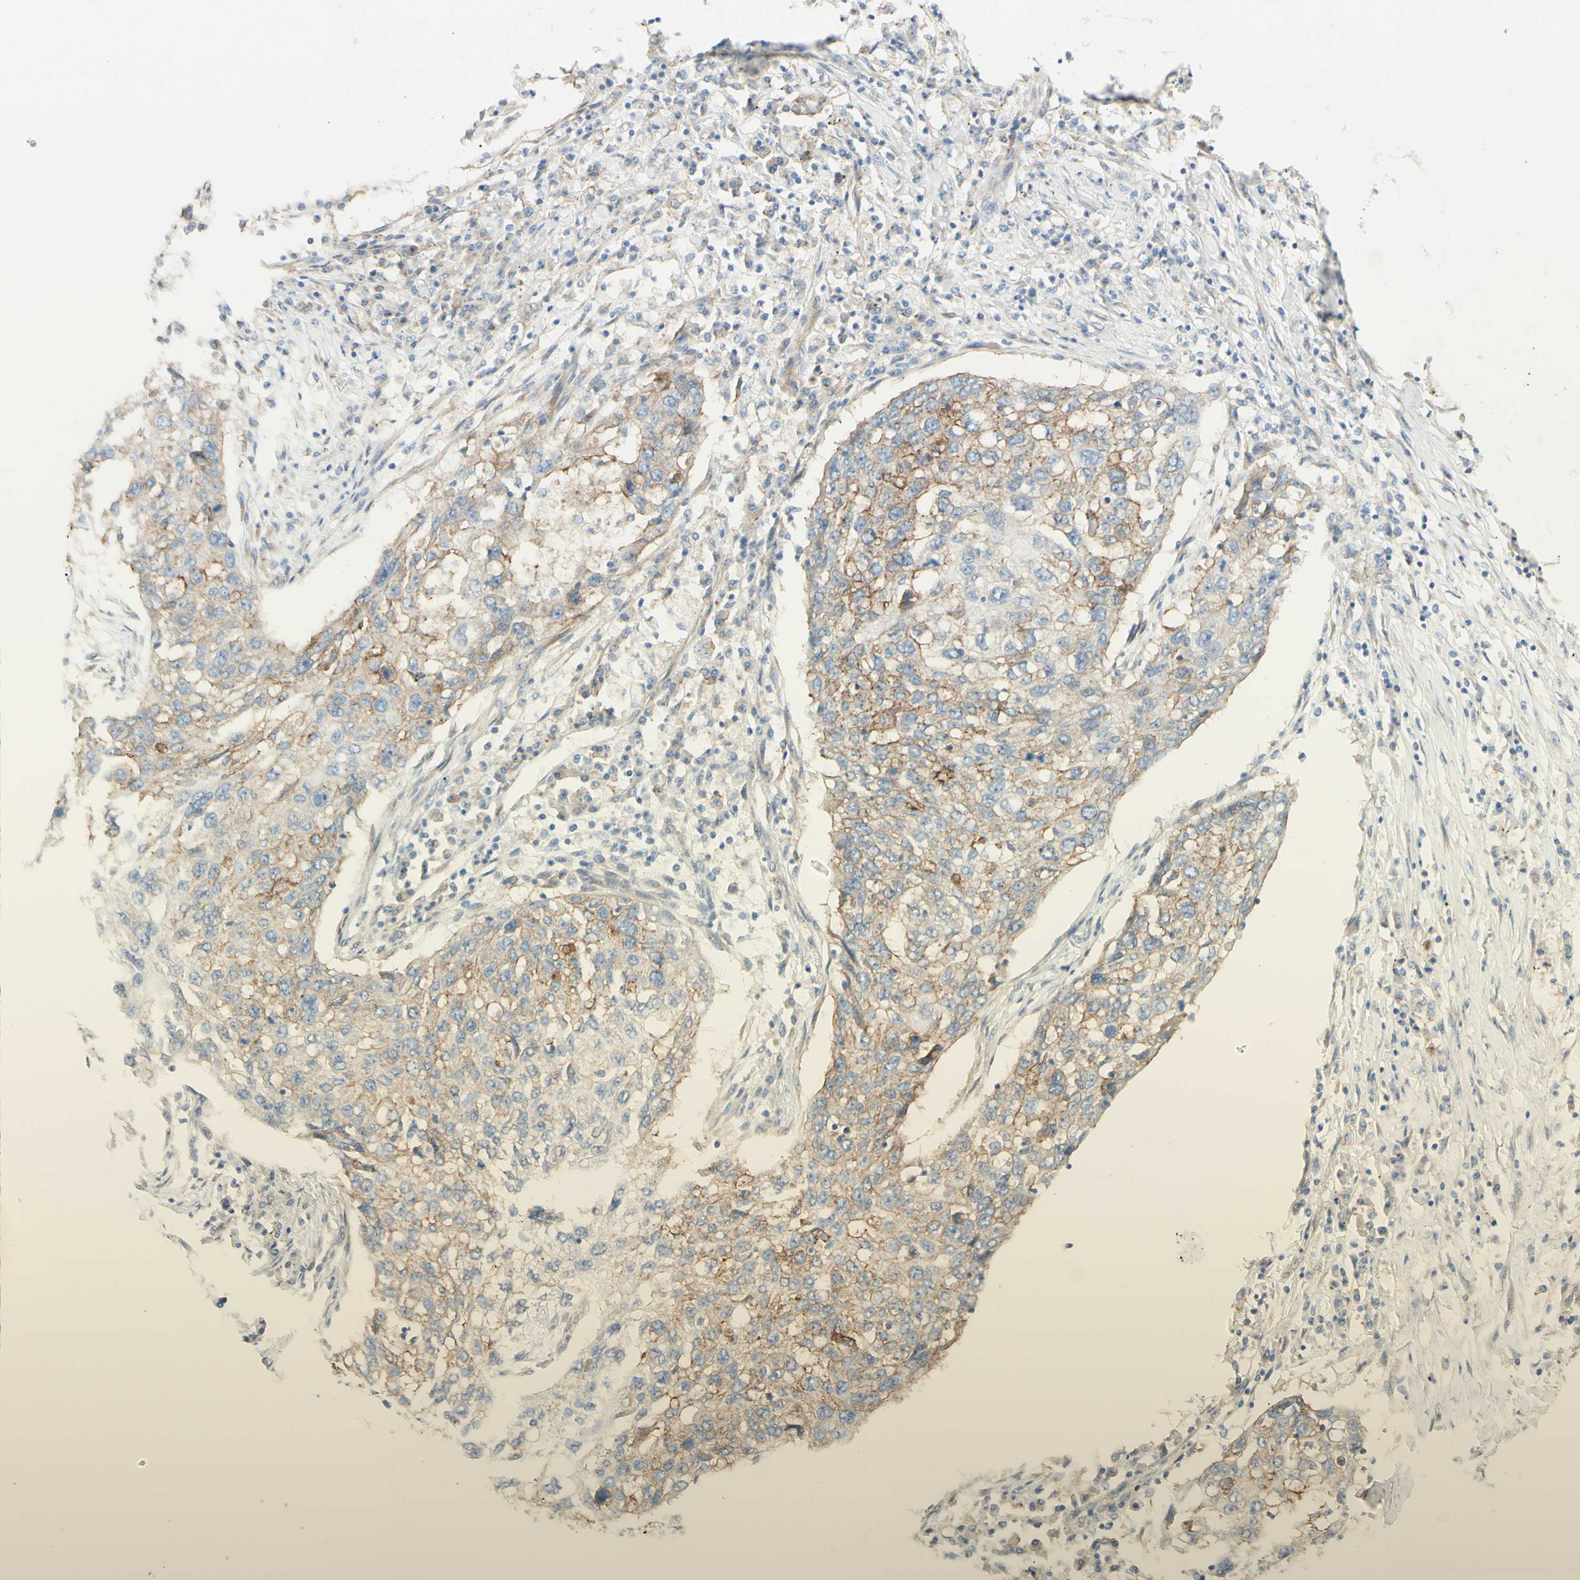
{"staining": {"intensity": "weak", "quantity": ">75%", "location": "cytoplasmic/membranous"}, "tissue": "lung cancer", "cell_type": "Tumor cells", "image_type": "cancer", "snomed": [{"axis": "morphology", "description": "Squamous cell carcinoma, NOS"}, {"axis": "topography", "description": "Lung"}], "caption": "Immunohistochemistry staining of squamous cell carcinoma (lung), which displays low levels of weak cytoplasmic/membranous expression in about >75% of tumor cells indicating weak cytoplasmic/membranous protein positivity. The staining was performed using DAB (3,3'-diaminobenzidine) (brown) for protein detection and nuclei were counterstained in hematoxylin (blue).", "gene": "RNF149", "patient": {"sex": "female", "age": 63}}